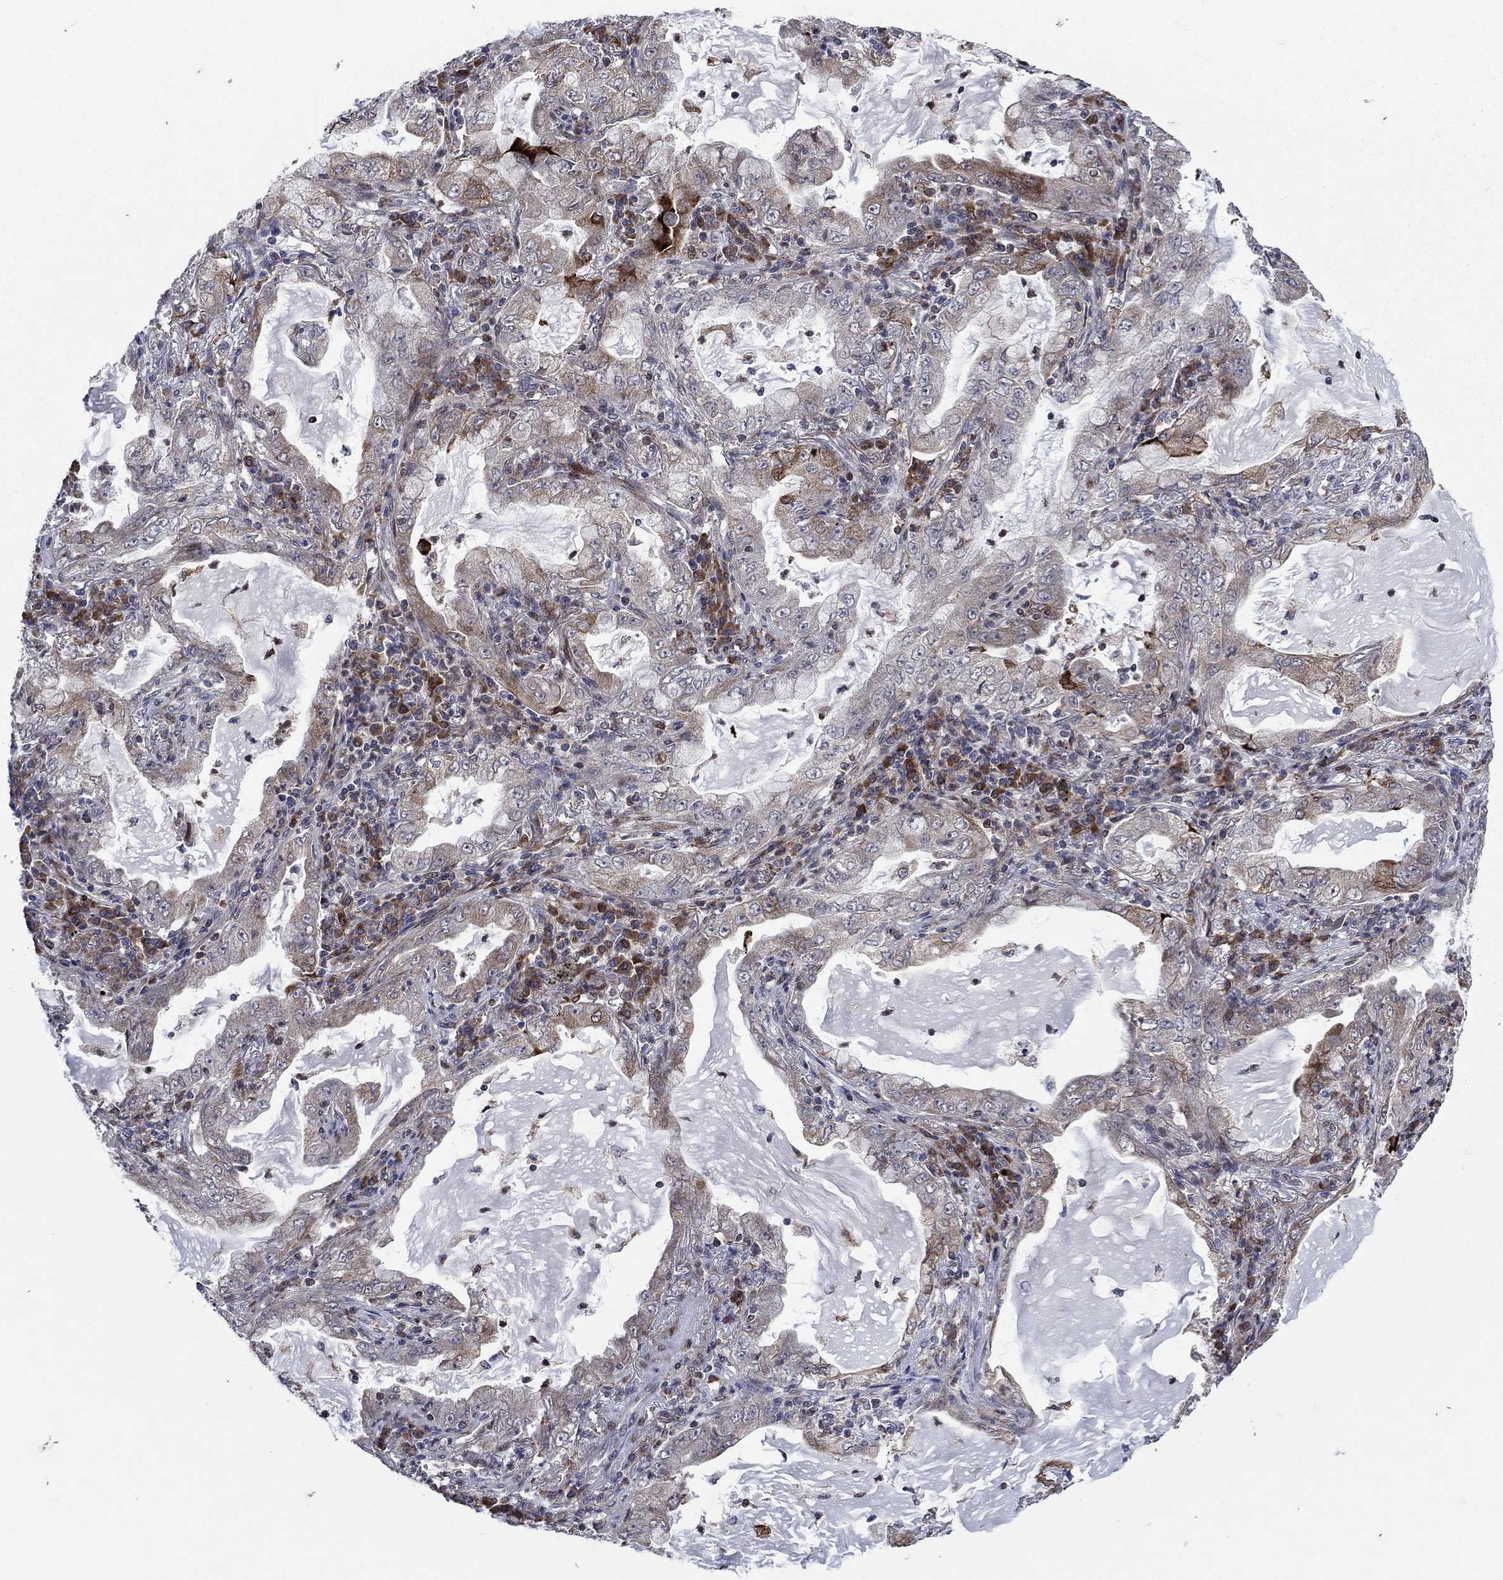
{"staining": {"intensity": "moderate", "quantity": "<25%", "location": "cytoplasmic/membranous"}, "tissue": "lung cancer", "cell_type": "Tumor cells", "image_type": "cancer", "snomed": [{"axis": "morphology", "description": "Adenocarcinoma, NOS"}, {"axis": "topography", "description": "Lung"}], "caption": "Immunohistochemistry histopathology image of neoplastic tissue: adenocarcinoma (lung) stained using immunohistochemistry exhibits low levels of moderate protein expression localized specifically in the cytoplasmic/membranous of tumor cells, appearing as a cytoplasmic/membranous brown color.", "gene": "DHRS7", "patient": {"sex": "female", "age": 73}}